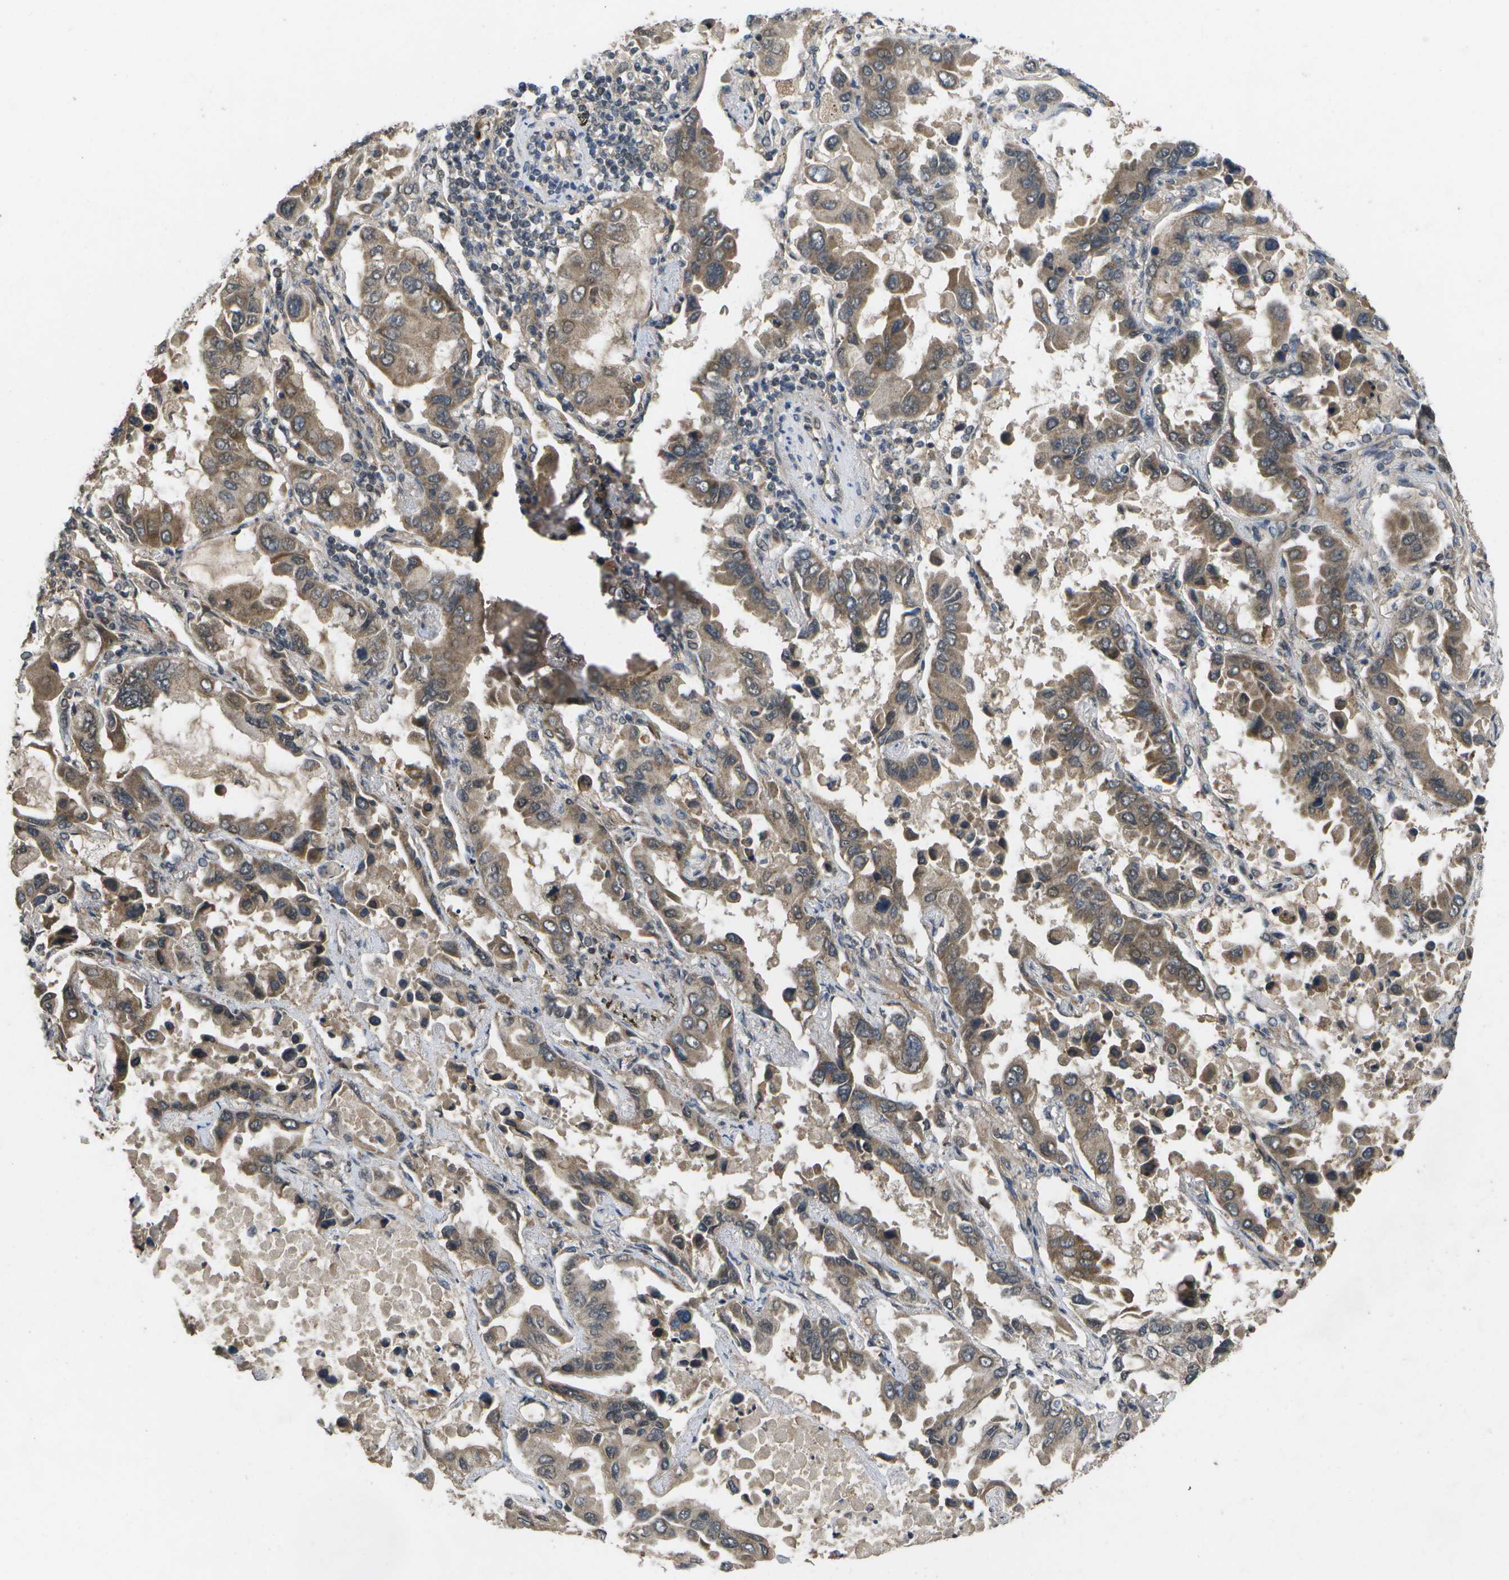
{"staining": {"intensity": "moderate", "quantity": ">75%", "location": "cytoplasmic/membranous"}, "tissue": "lung cancer", "cell_type": "Tumor cells", "image_type": "cancer", "snomed": [{"axis": "morphology", "description": "Adenocarcinoma, NOS"}, {"axis": "topography", "description": "Lung"}], "caption": "Protein positivity by IHC shows moderate cytoplasmic/membranous staining in approximately >75% of tumor cells in lung adenocarcinoma.", "gene": "ALAS1", "patient": {"sex": "male", "age": 64}}